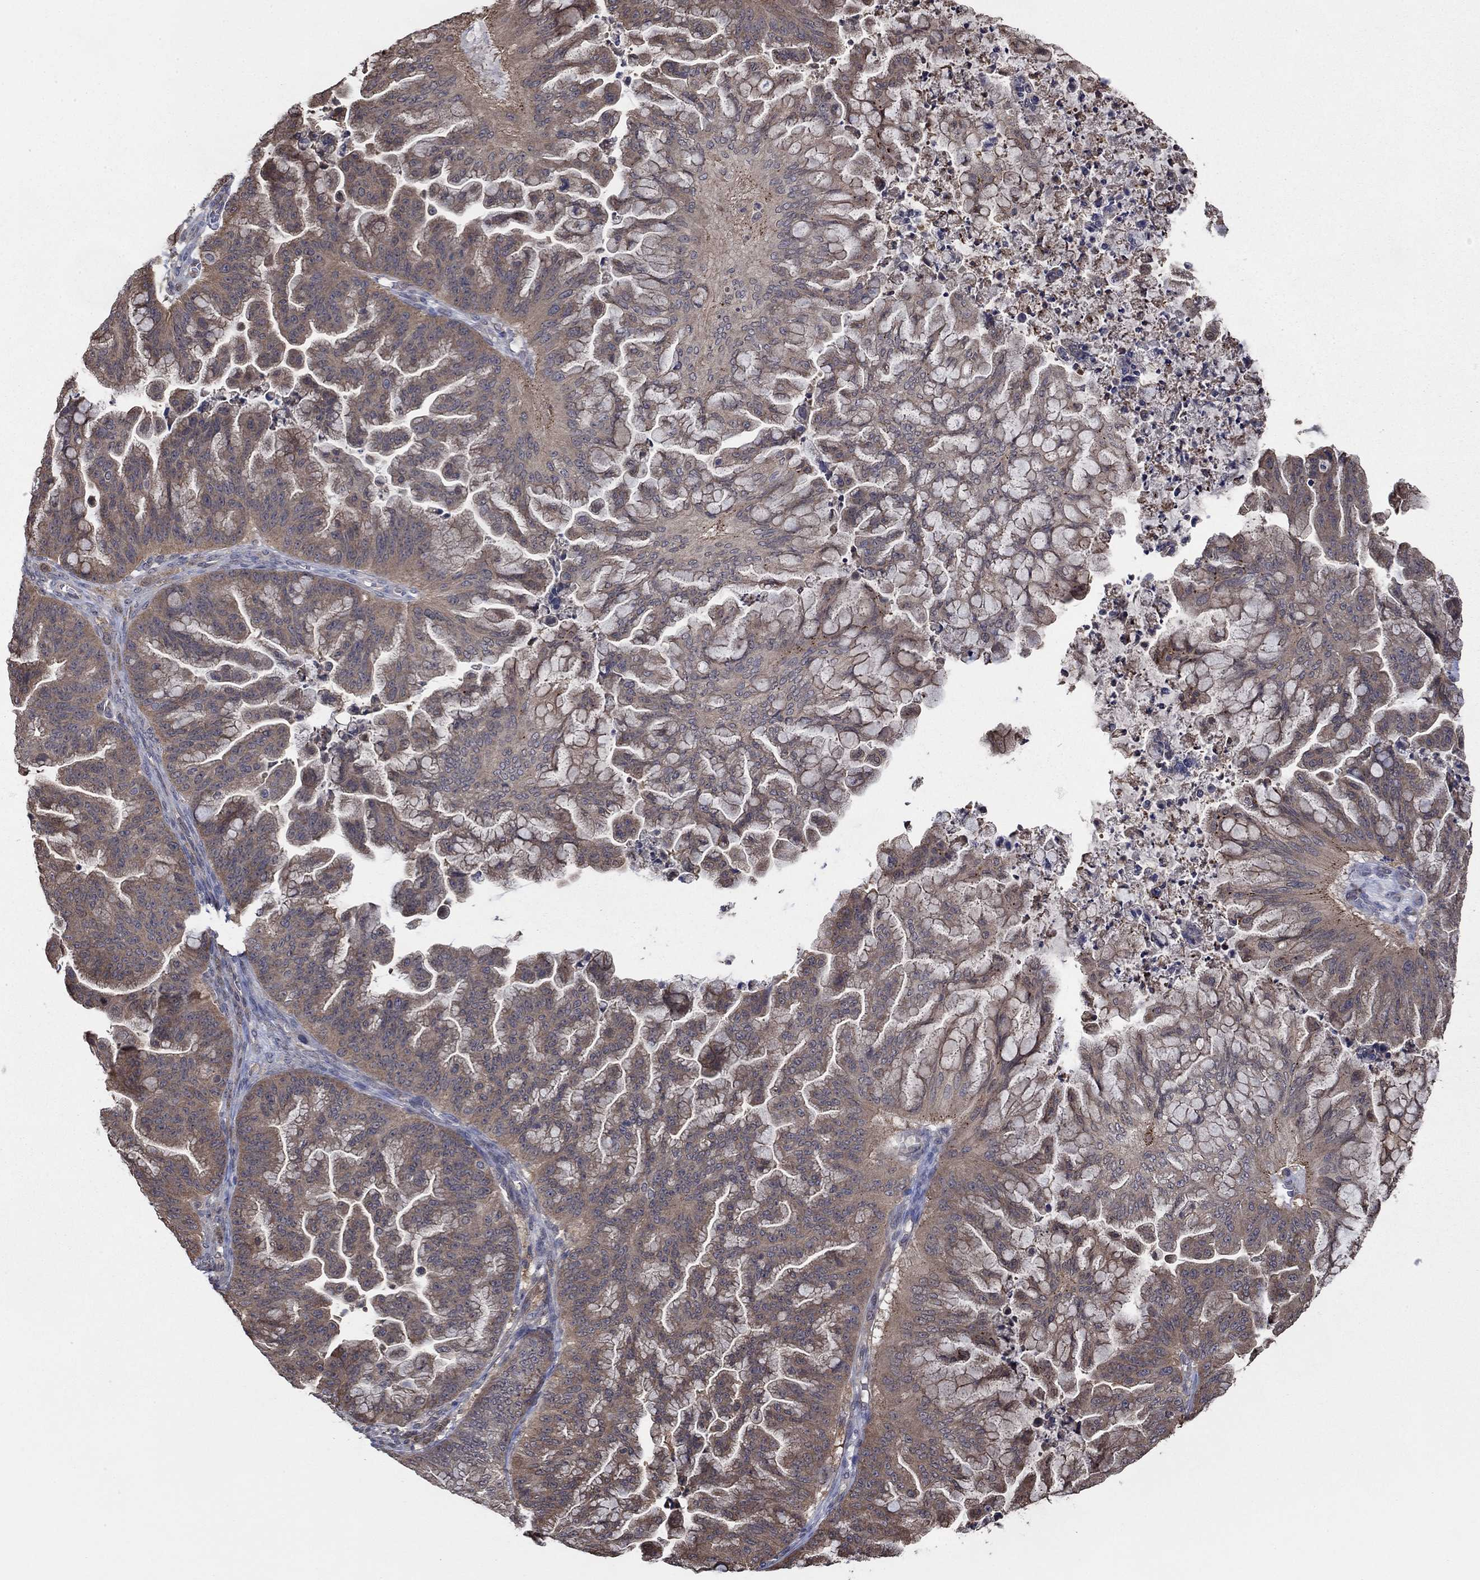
{"staining": {"intensity": "weak", "quantity": ">75%", "location": "cytoplasmic/membranous"}, "tissue": "ovarian cancer", "cell_type": "Tumor cells", "image_type": "cancer", "snomed": [{"axis": "morphology", "description": "Cystadenocarcinoma, mucinous, NOS"}, {"axis": "topography", "description": "Ovary"}], "caption": "A micrograph of human ovarian mucinous cystadenocarcinoma stained for a protein exhibits weak cytoplasmic/membranous brown staining in tumor cells.", "gene": "RNF114", "patient": {"sex": "female", "age": 67}}